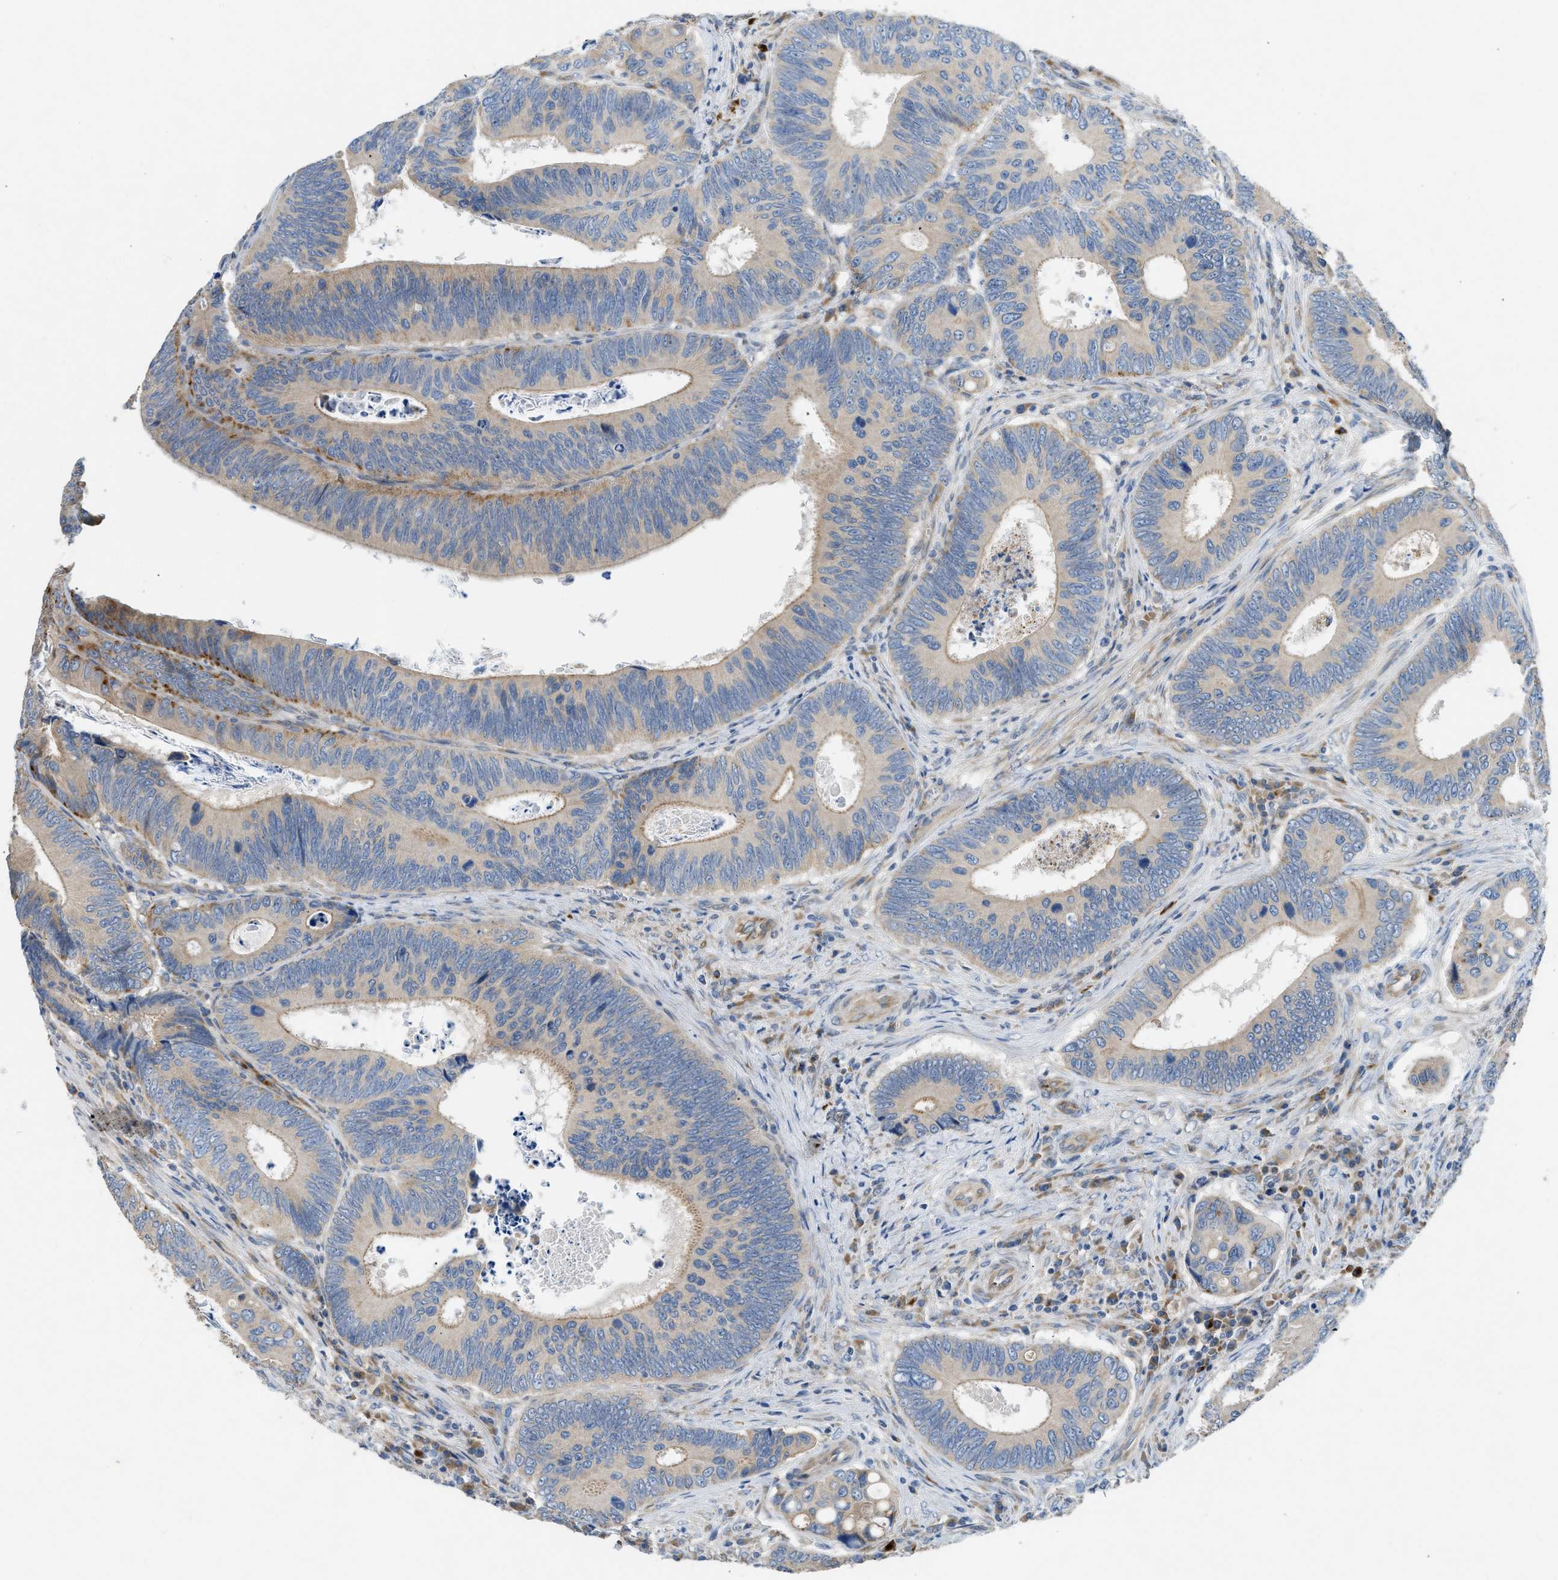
{"staining": {"intensity": "moderate", "quantity": "<25%", "location": "cytoplasmic/membranous"}, "tissue": "colorectal cancer", "cell_type": "Tumor cells", "image_type": "cancer", "snomed": [{"axis": "morphology", "description": "Inflammation, NOS"}, {"axis": "morphology", "description": "Adenocarcinoma, NOS"}, {"axis": "topography", "description": "Colon"}], "caption": "Immunohistochemical staining of human colorectal cancer (adenocarcinoma) exhibits moderate cytoplasmic/membranous protein expression in about <25% of tumor cells. Immunohistochemistry (ihc) stains the protein in brown and the nuclei are stained blue.", "gene": "GGCX", "patient": {"sex": "male", "age": 72}}